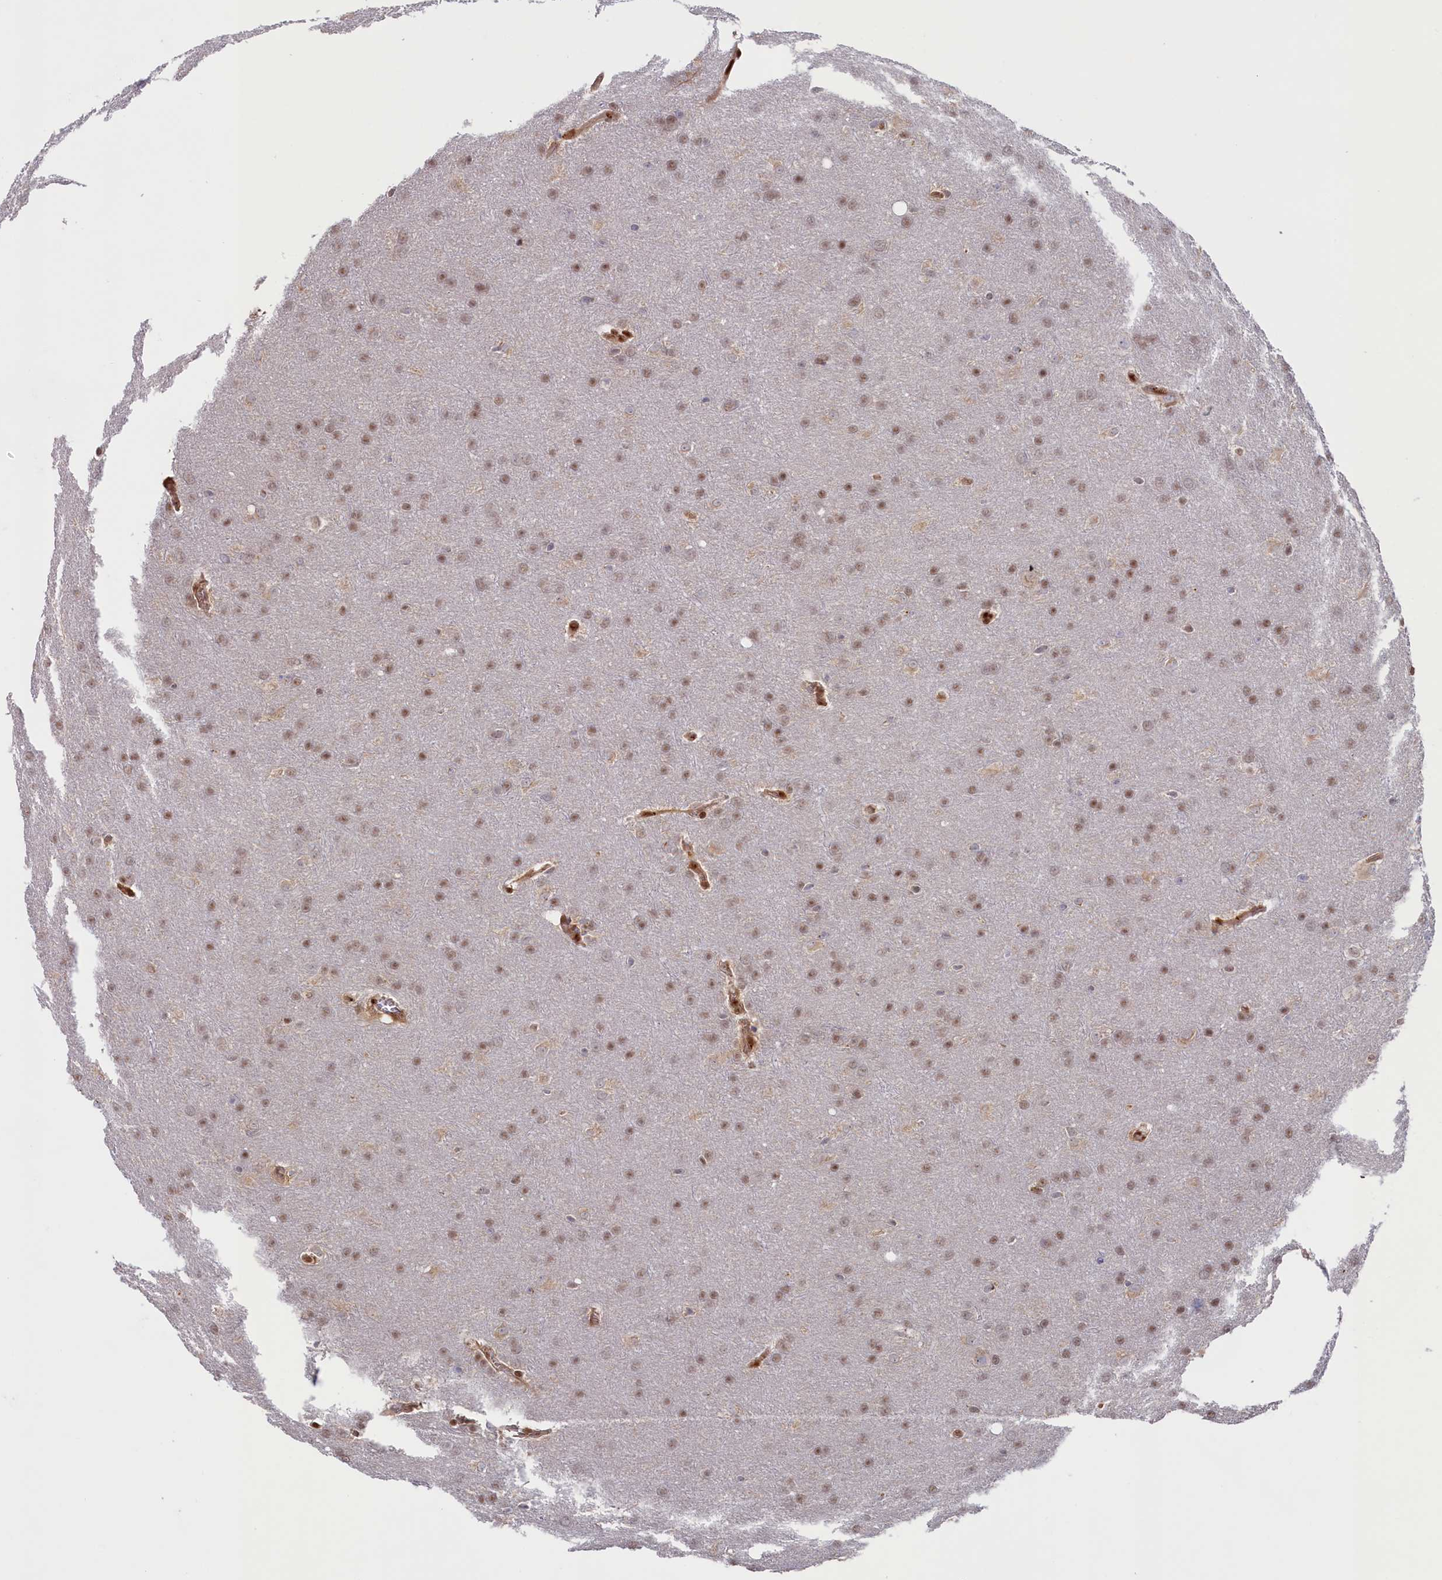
{"staining": {"intensity": "weak", "quantity": ">75%", "location": "nuclear"}, "tissue": "glioma", "cell_type": "Tumor cells", "image_type": "cancer", "snomed": [{"axis": "morphology", "description": "Glioma, malignant, Low grade"}, {"axis": "topography", "description": "Brain"}], "caption": "Approximately >75% of tumor cells in human low-grade glioma (malignant) demonstrate weak nuclear protein expression as visualized by brown immunohistochemical staining.", "gene": "CHST12", "patient": {"sex": "female", "age": 32}}